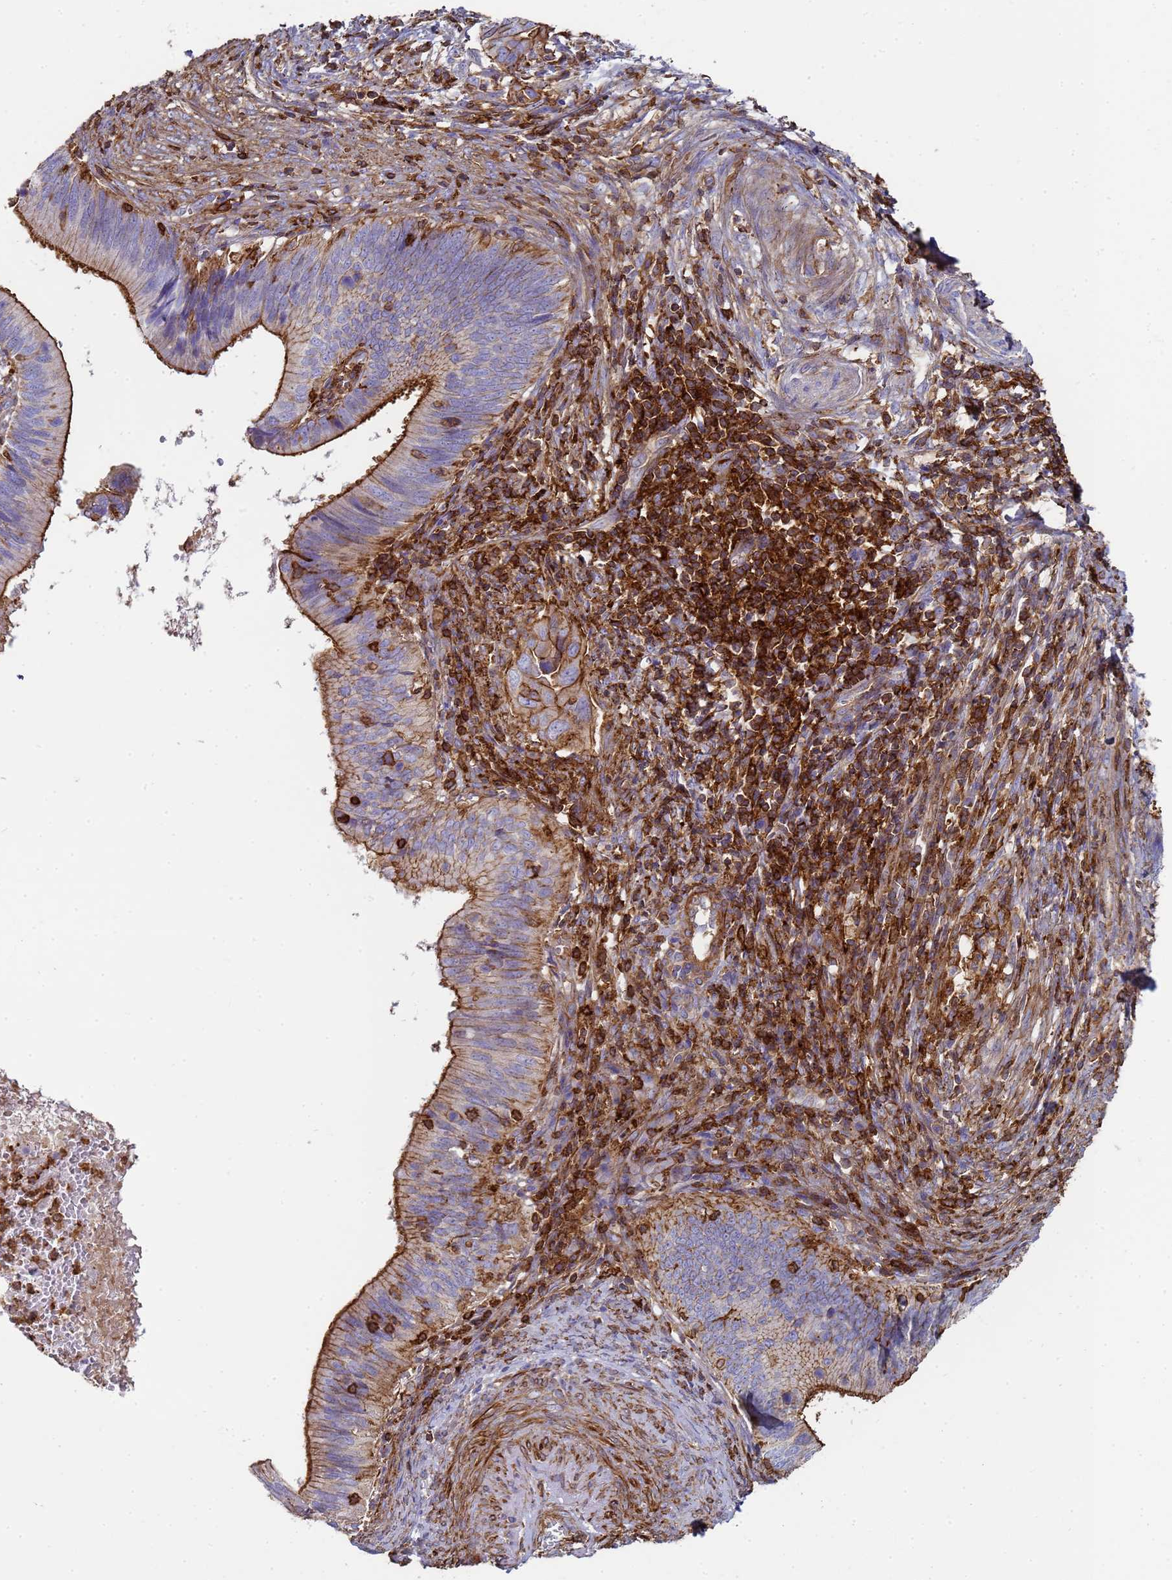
{"staining": {"intensity": "strong", "quantity": ">75%", "location": "cytoplasmic/membranous"}, "tissue": "cervical cancer", "cell_type": "Tumor cells", "image_type": "cancer", "snomed": [{"axis": "morphology", "description": "Adenocarcinoma, NOS"}, {"axis": "topography", "description": "Cervix"}], "caption": "This photomicrograph shows cervical cancer (adenocarcinoma) stained with IHC to label a protein in brown. The cytoplasmic/membranous of tumor cells show strong positivity for the protein. Nuclei are counter-stained blue.", "gene": "ACTB", "patient": {"sex": "female", "age": 42}}